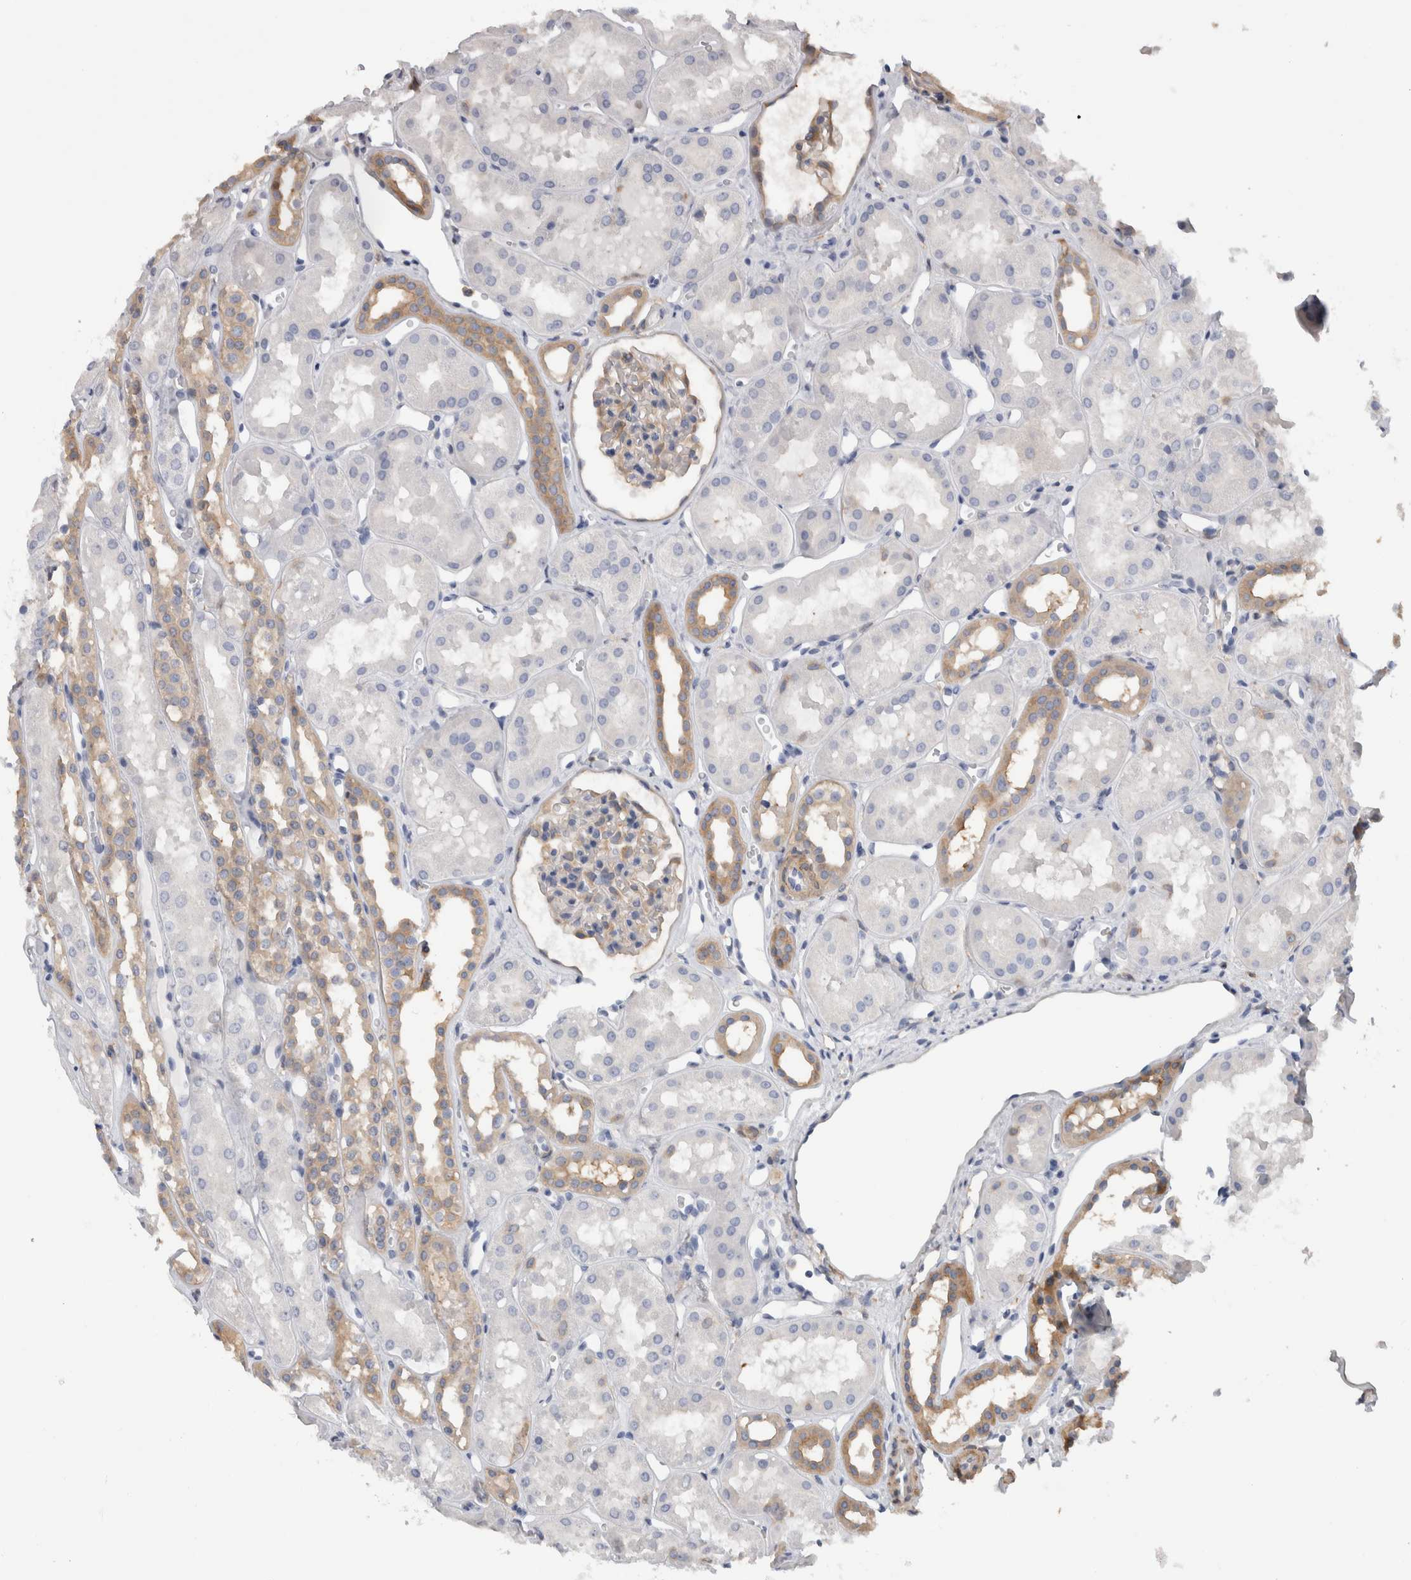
{"staining": {"intensity": "moderate", "quantity": "<25%", "location": "cytoplasmic/membranous"}, "tissue": "kidney", "cell_type": "Cells in glomeruli", "image_type": "normal", "snomed": [{"axis": "morphology", "description": "Normal tissue, NOS"}, {"axis": "topography", "description": "Kidney"}], "caption": "Moderate cytoplasmic/membranous staining is seen in approximately <25% of cells in glomeruli in benign kidney.", "gene": "SCRN1", "patient": {"sex": "male", "age": 16}}